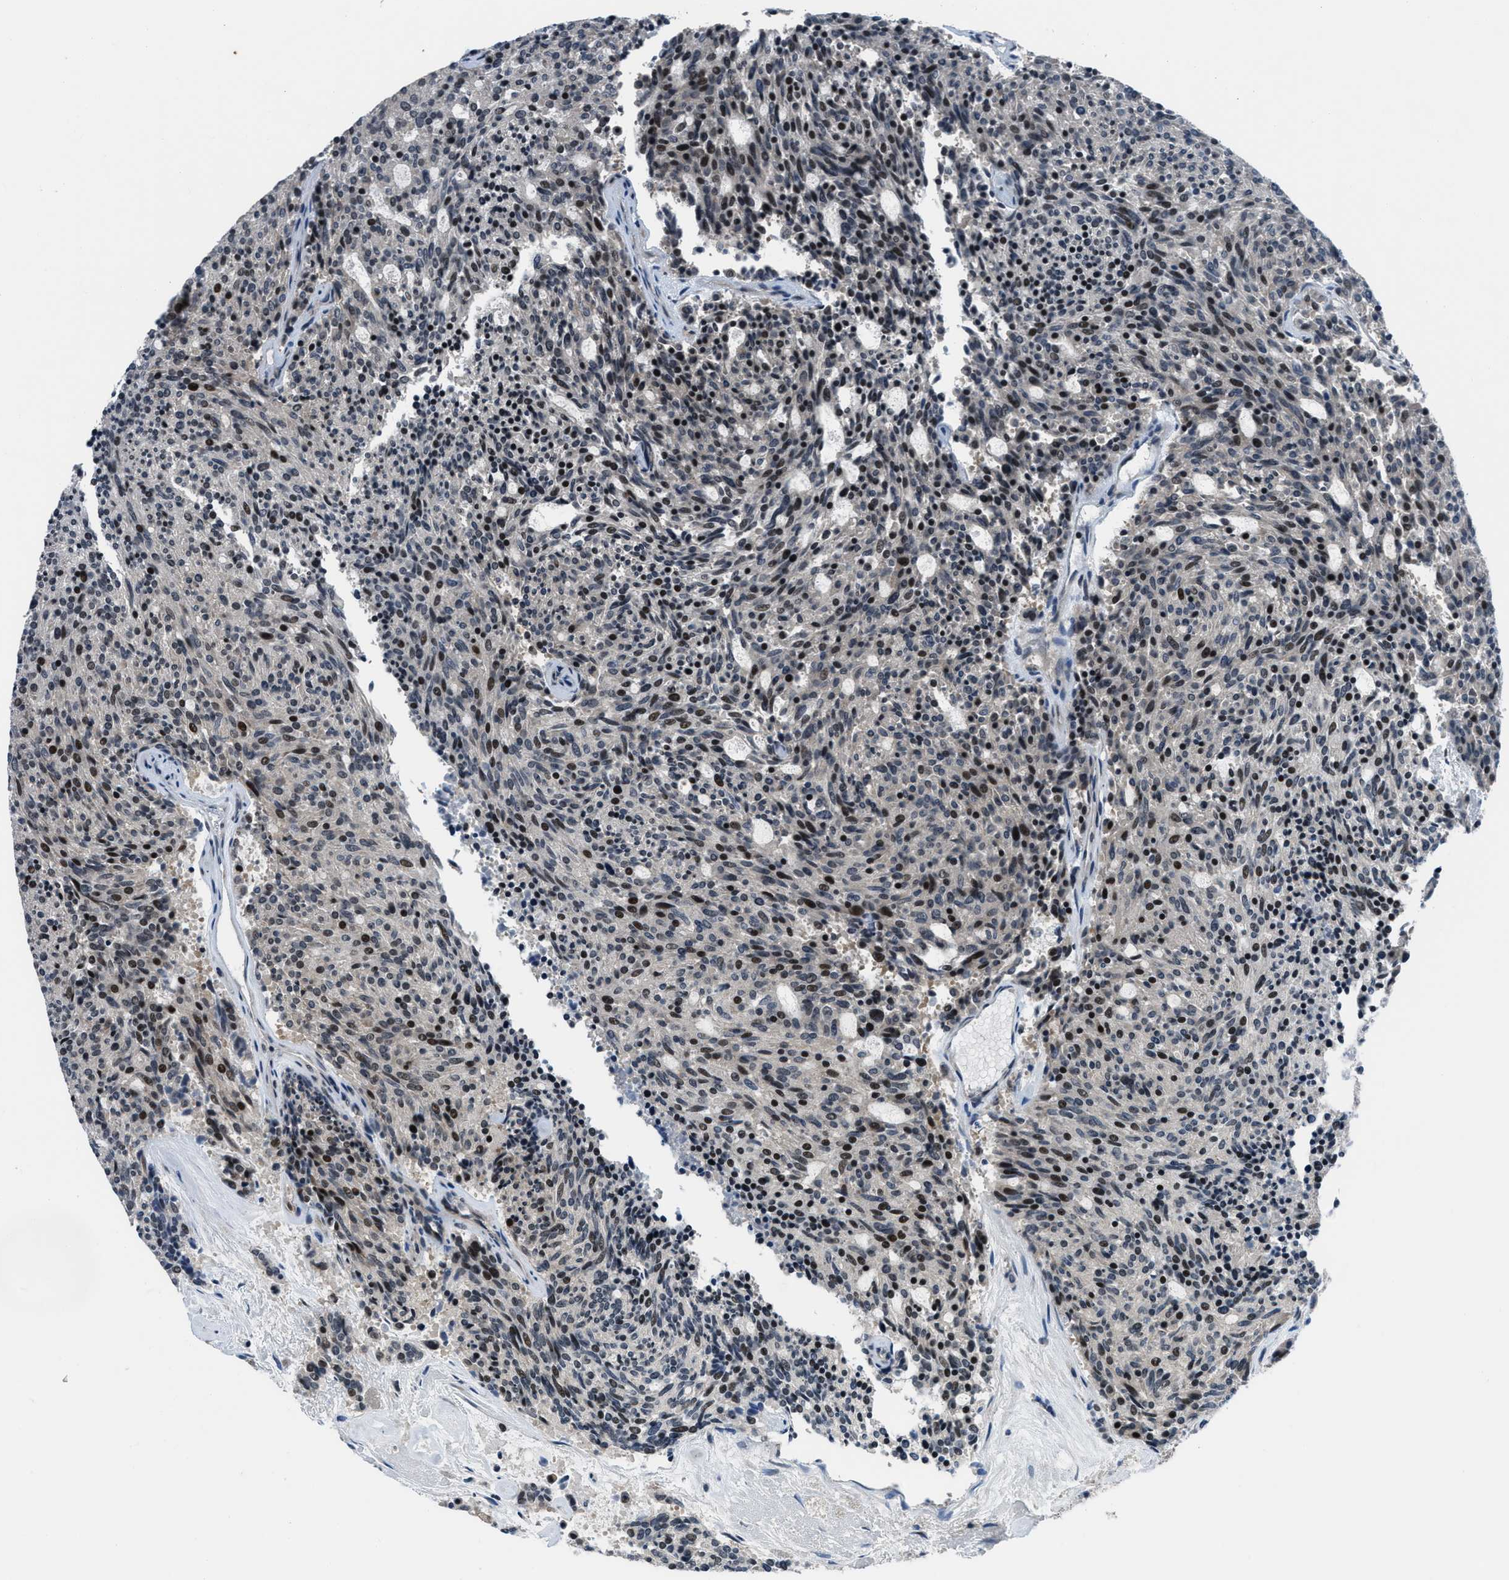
{"staining": {"intensity": "strong", "quantity": "25%-75%", "location": "nuclear"}, "tissue": "carcinoid", "cell_type": "Tumor cells", "image_type": "cancer", "snomed": [{"axis": "morphology", "description": "Carcinoid, malignant, NOS"}, {"axis": "topography", "description": "Pancreas"}], "caption": "A high-resolution photomicrograph shows immunohistochemistry staining of carcinoid (malignant), which shows strong nuclear expression in about 25%-75% of tumor cells.", "gene": "SETD5", "patient": {"sex": "female", "age": 54}}